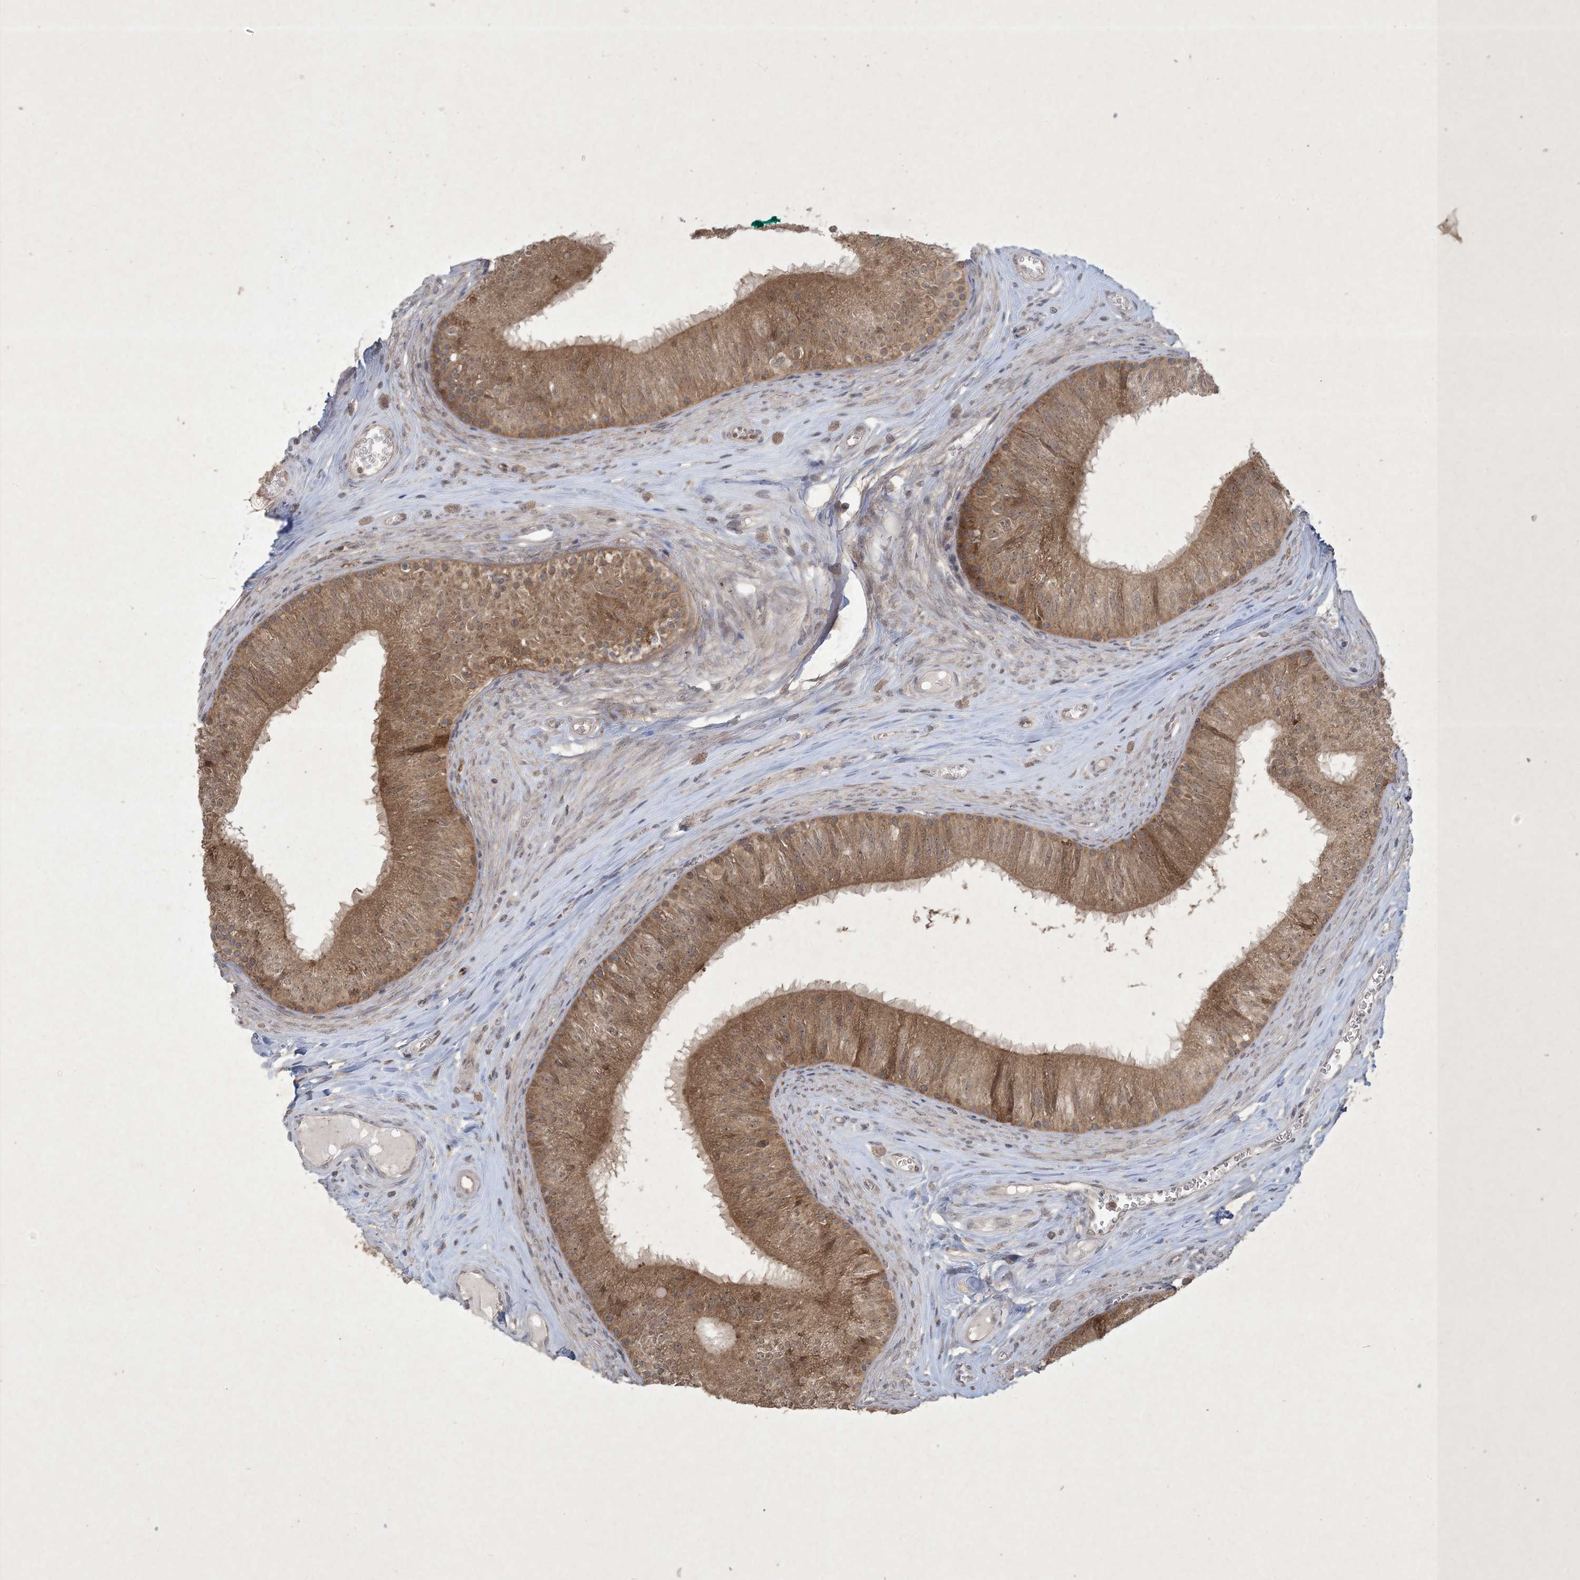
{"staining": {"intensity": "moderate", "quantity": ">75%", "location": "cytoplasmic/membranous,nuclear"}, "tissue": "epididymis", "cell_type": "Glandular cells", "image_type": "normal", "snomed": [{"axis": "morphology", "description": "Normal tissue, NOS"}, {"axis": "topography", "description": "Epididymis"}], "caption": "Protein analysis of normal epididymis demonstrates moderate cytoplasmic/membranous,nuclear positivity in approximately >75% of glandular cells. Nuclei are stained in blue.", "gene": "NRBP2", "patient": {"sex": "male", "age": 46}}